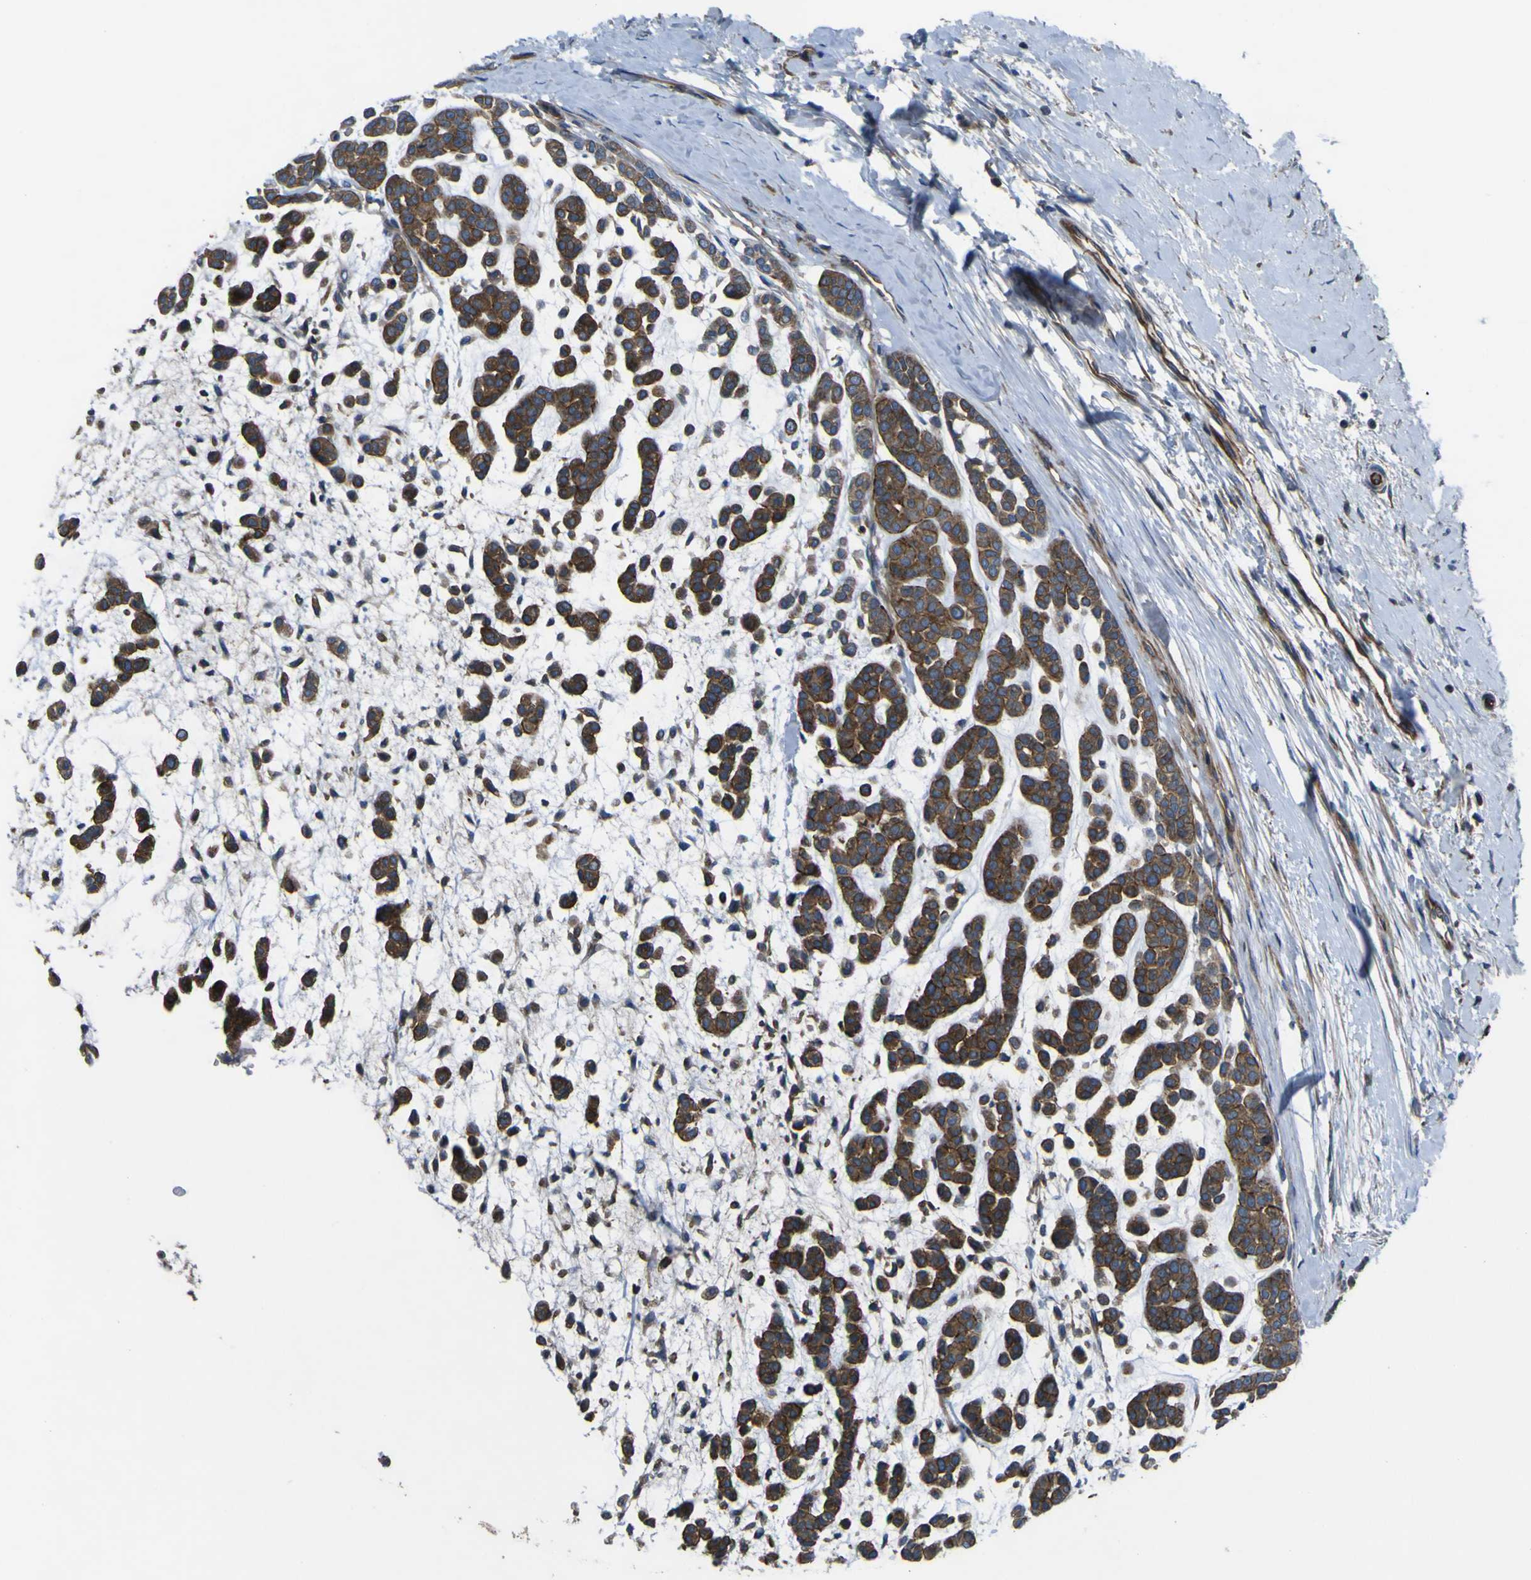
{"staining": {"intensity": "moderate", "quantity": ">75%", "location": "cytoplasmic/membranous"}, "tissue": "head and neck cancer", "cell_type": "Tumor cells", "image_type": "cancer", "snomed": [{"axis": "morphology", "description": "Adenocarcinoma, NOS"}, {"axis": "morphology", "description": "Adenoma, NOS"}, {"axis": "topography", "description": "Head-Neck"}], "caption": "This is a histology image of immunohistochemistry staining of head and neck cancer, which shows moderate expression in the cytoplasmic/membranous of tumor cells.", "gene": "FBXO30", "patient": {"sex": "female", "age": 55}}